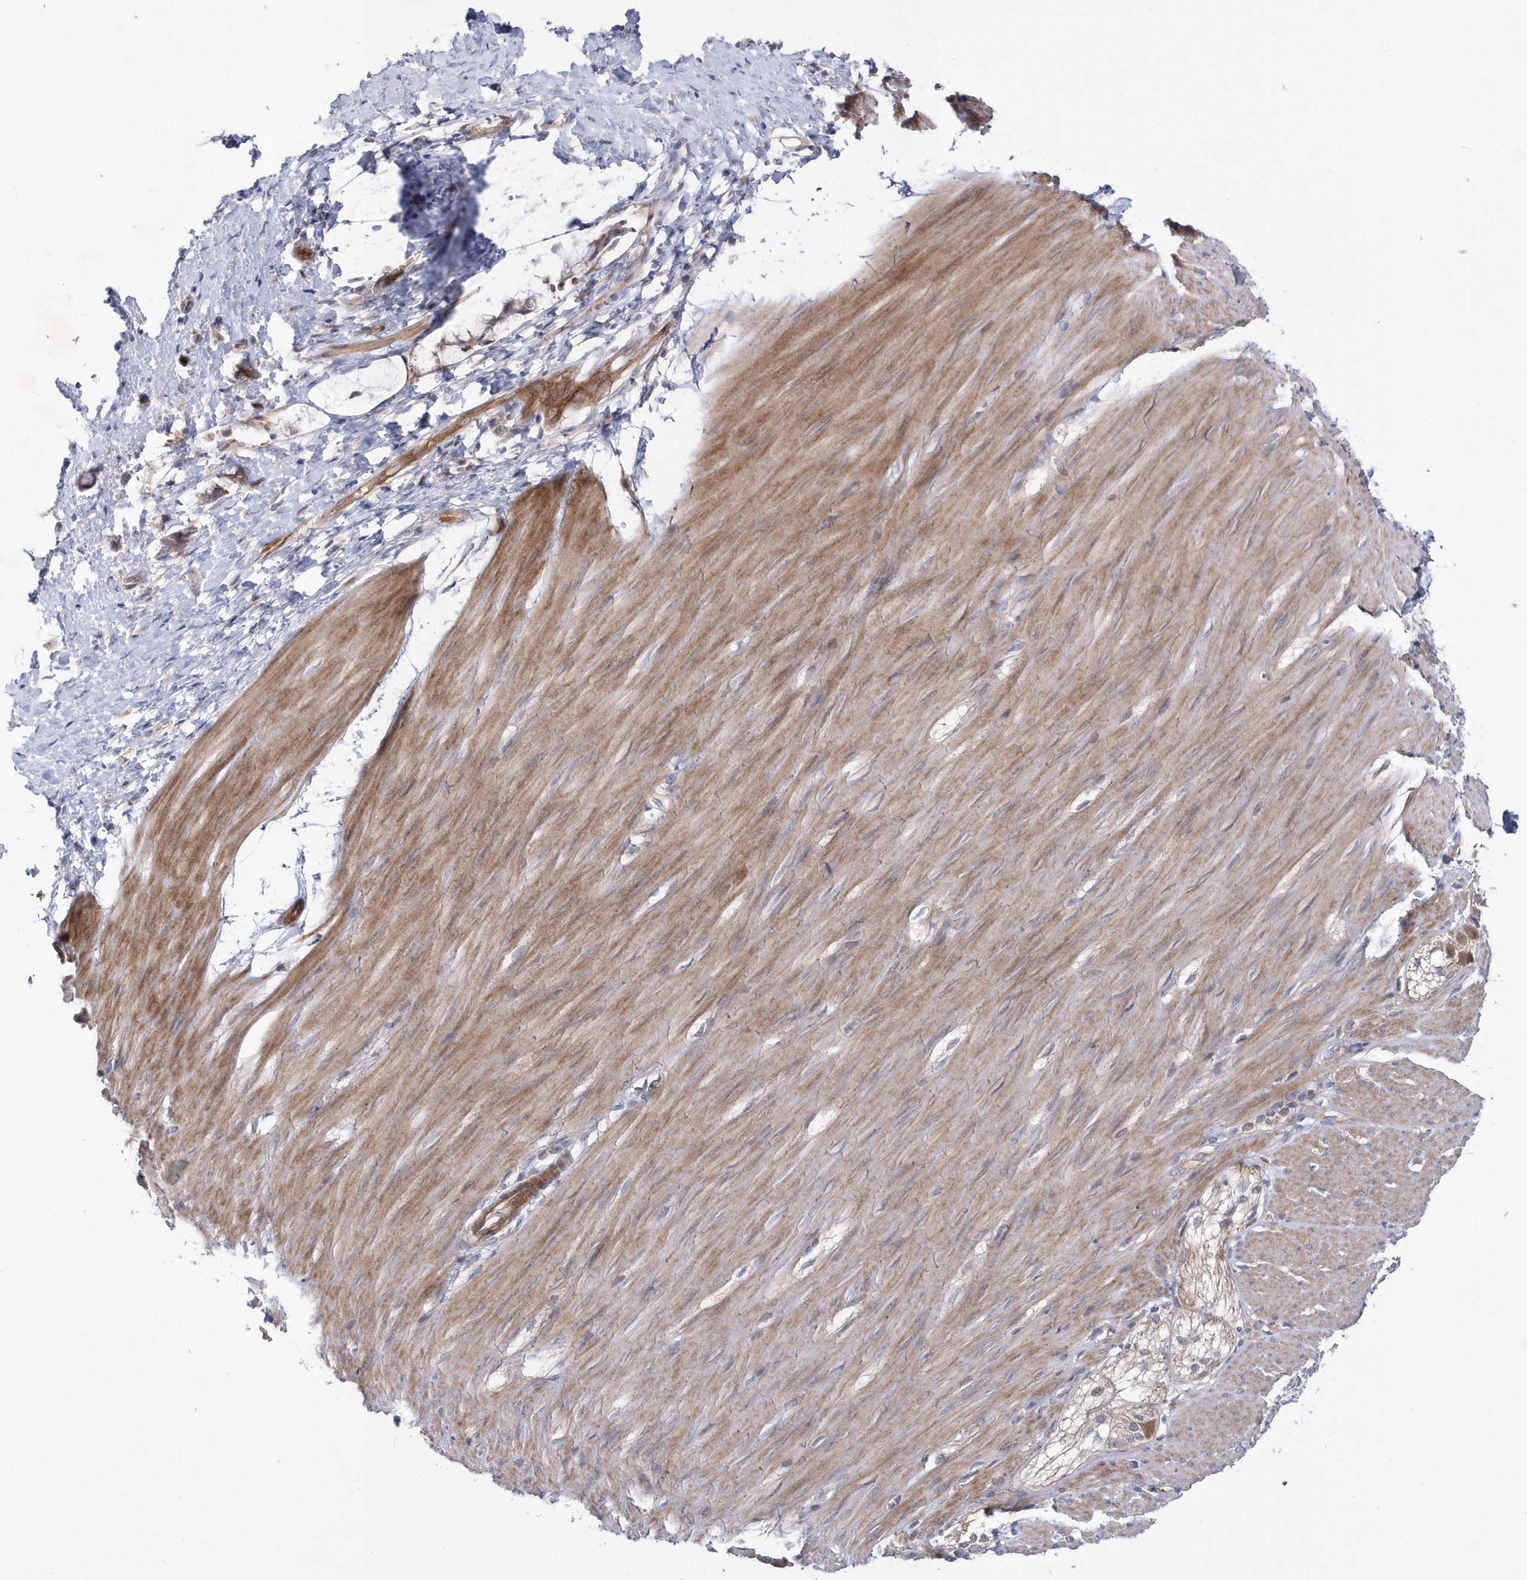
{"staining": {"intensity": "moderate", "quantity": ">75%", "location": "cytoplasmic/membranous"}, "tissue": "smooth muscle", "cell_type": "Smooth muscle cells", "image_type": "normal", "snomed": [{"axis": "morphology", "description": "Normal tissue, NOS"}, {"axis": "morphology", "description": "Adenocarcinoma, NOS"}, {"axis": "topography", "description": "Colon"}, {"axis": "topography", "description": "Peripheral nerve tissue"}], "caption": "Immunohistochemical staining of benign human smooth muscle exhibits medium levels of moderate cytoplasmic/membranous positivity in approximately >75% of smooth muscle cells.", "gene": "DSPP", "patient": {"sex": "male", "age": 14}}